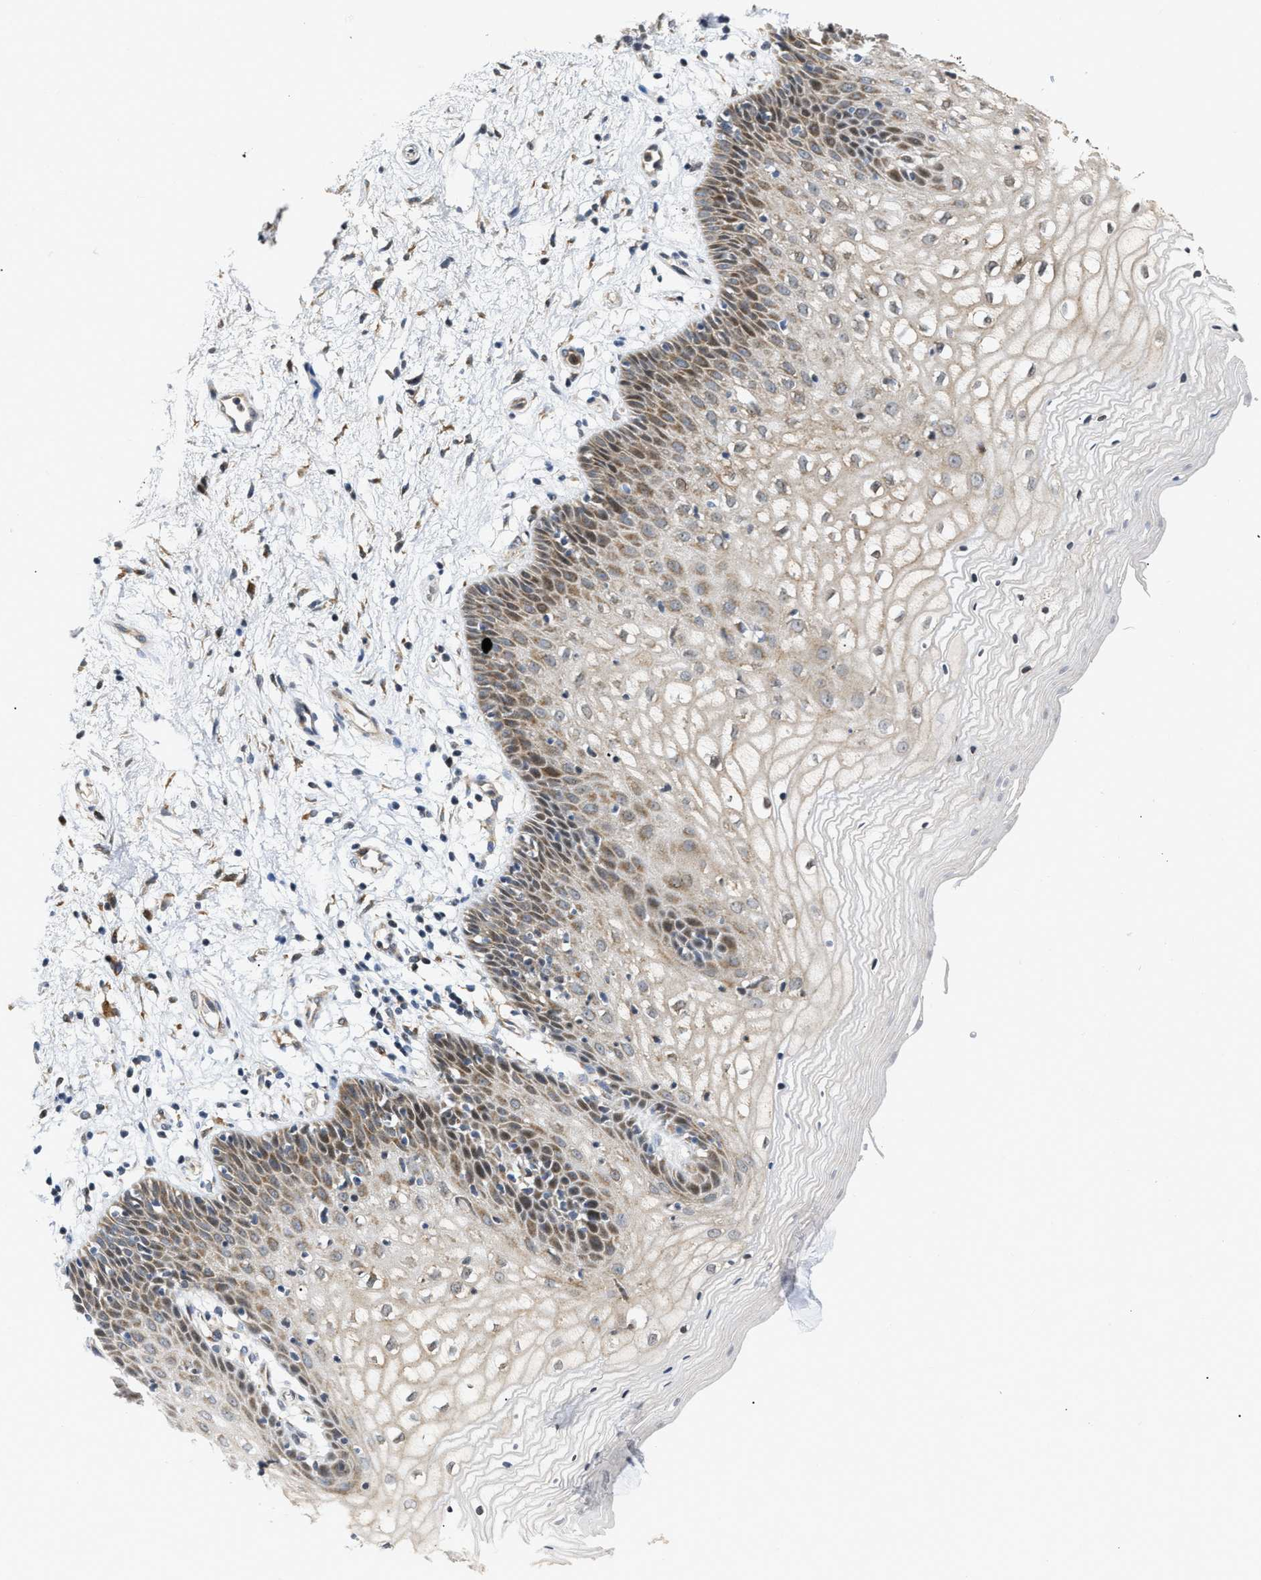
{"staining": {"intensity": "moderate", "quantity": "25%-75%", "location": "cytoplasmic/membranous,nuclear"}, "tissue": "vagina", "cell_type": "Squamous epithelial cells", "image_type": "normal", "snomed": [{"axis": "morphology", "description": "Normal tissue, NOS"}, {"axis": "topography", "description": "Vagina"}], "caption": "Normal vagina reveals moderate cytoplasmic/membranous,nuclear positivity in approximately 25%-75% of squamous epithelial cells (DAB IHC, brown staining for protein, blue staining for nuclei)..", "gene": "DEPTOR", "patient": {"sex": "female", "age": 34}}